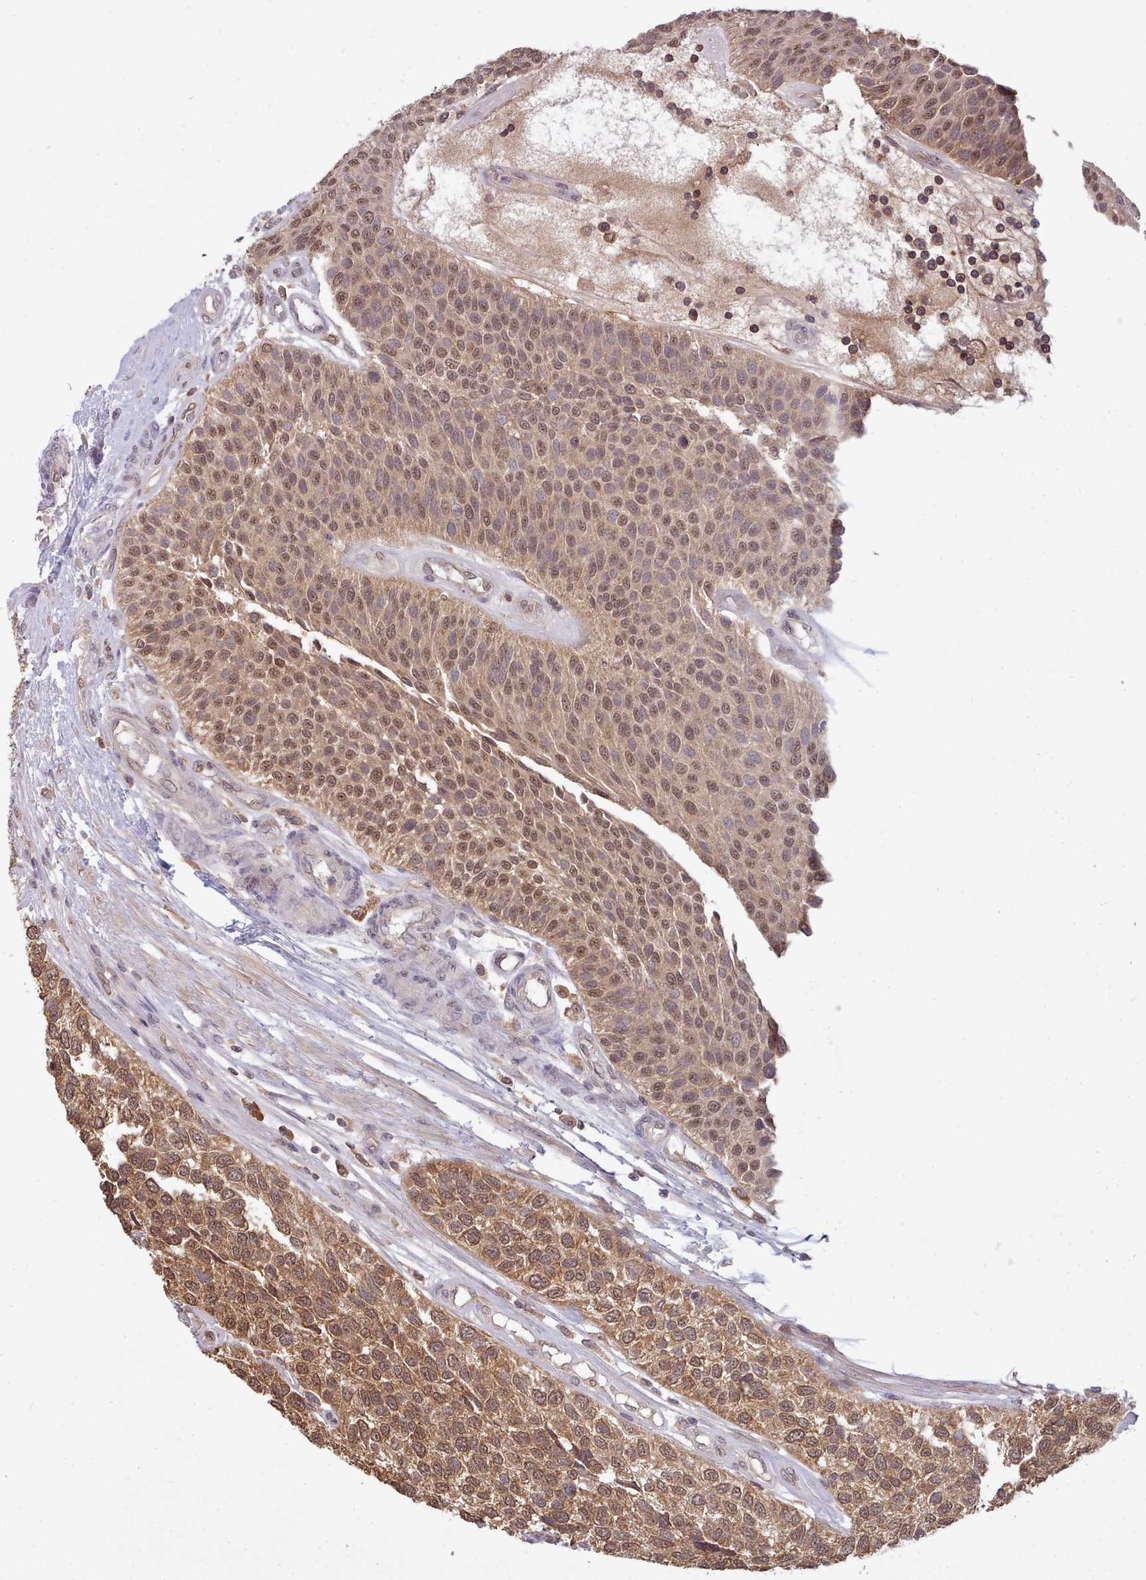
{"staining": {"intensity": "moderate", "quantity": ">75%", "location": "cytoplasmic/membranous,nuclear"}, "tissue": "urothelial cancer", "cell_type": "Tumor cells", "image_type": "cancer", "snomed": [{"axis": "morphology", "description": "Urothelial carcinoma, NOS"}, {"axis": "topography", "description": "Urinary bladder"}], "caption": "IHC photomicrograph of human urothelial cancer stained for a protein (brown), which demonstrates medium levels of moderate cytoplasmic/membranous and nuclear expression in about >75% of tumor cells.", "gene": "PIP4P1", "patient": {"sex": "male", "age": 55}}